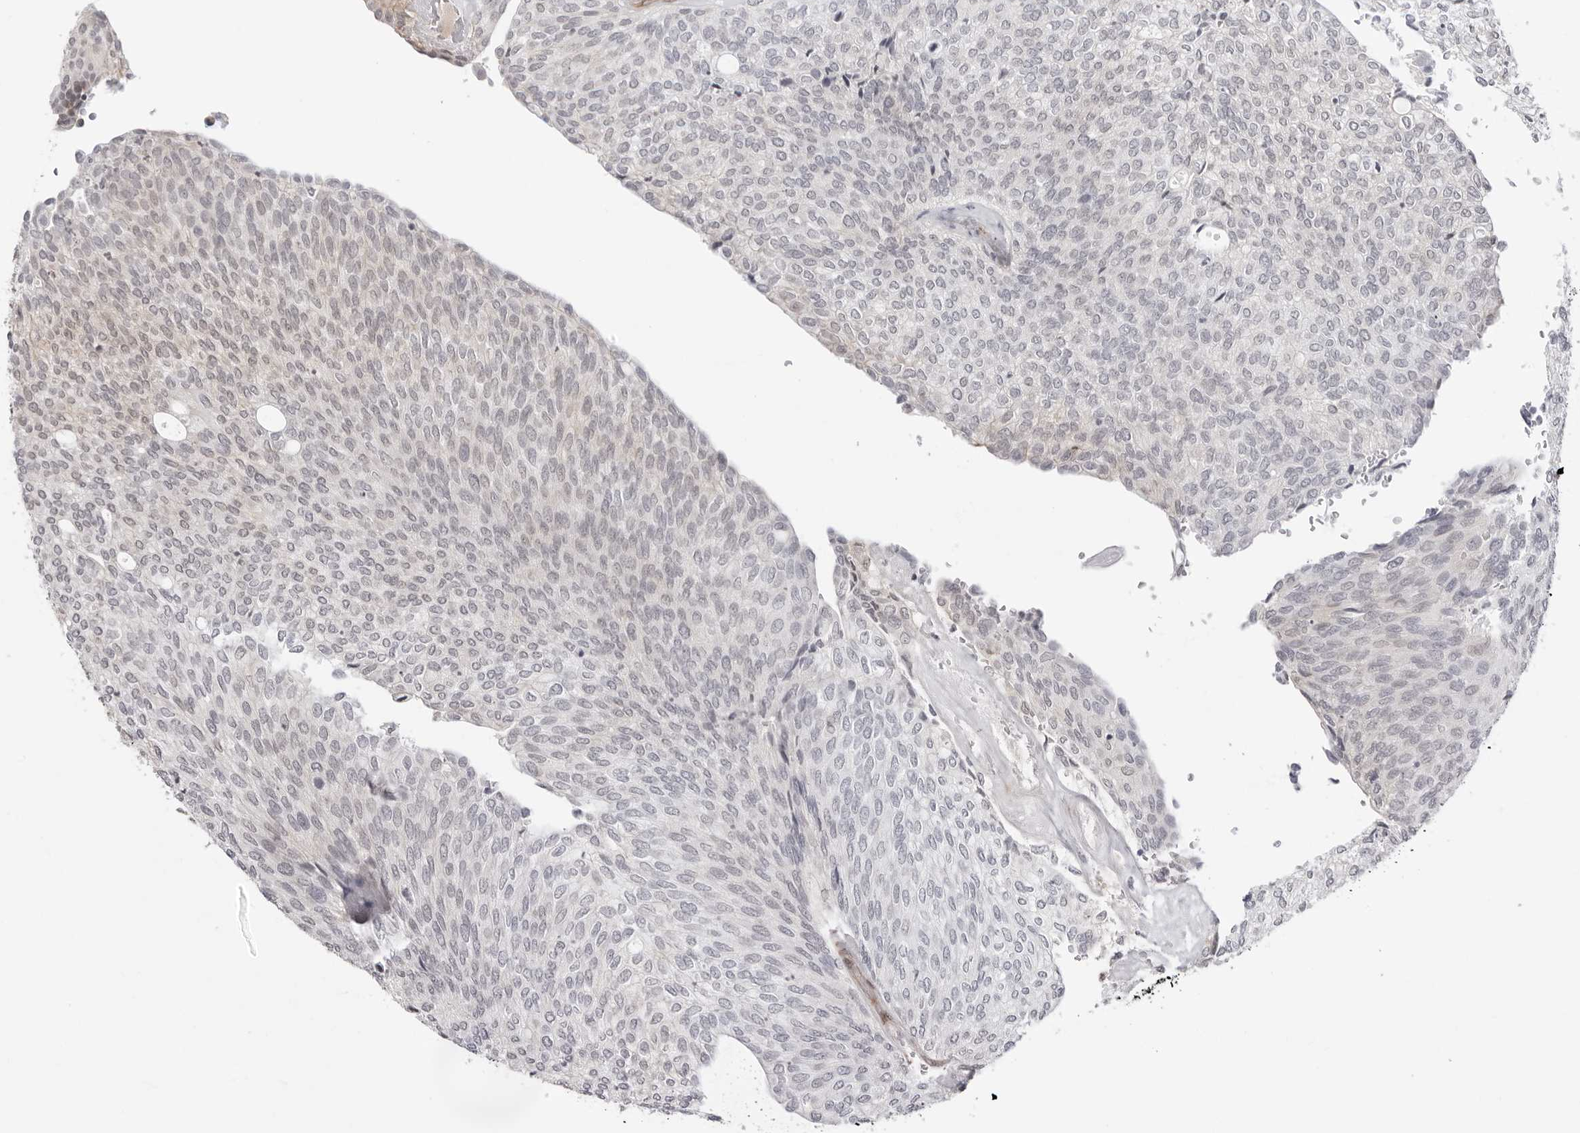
{"staining": {"intensity": "negative", "quantity": "none", "location": "none"}, "tissue": "urothelial cancer", "cell_type": "Tumor cells", "image_type": "cancer", "snomed": [{"axis": "morphology", "description": "Urothelial carcinoma, Low grade"}, {"axis": "topography", "description": "Urinary bladder"}], "caption": "High power microscopy image of an IHC photomicrograph of urothelial carcinoma (low-grade), revealing no significant staining in tumor cells.", "gene": "UNK", "patient": {"sex": "female", "age": 79}}